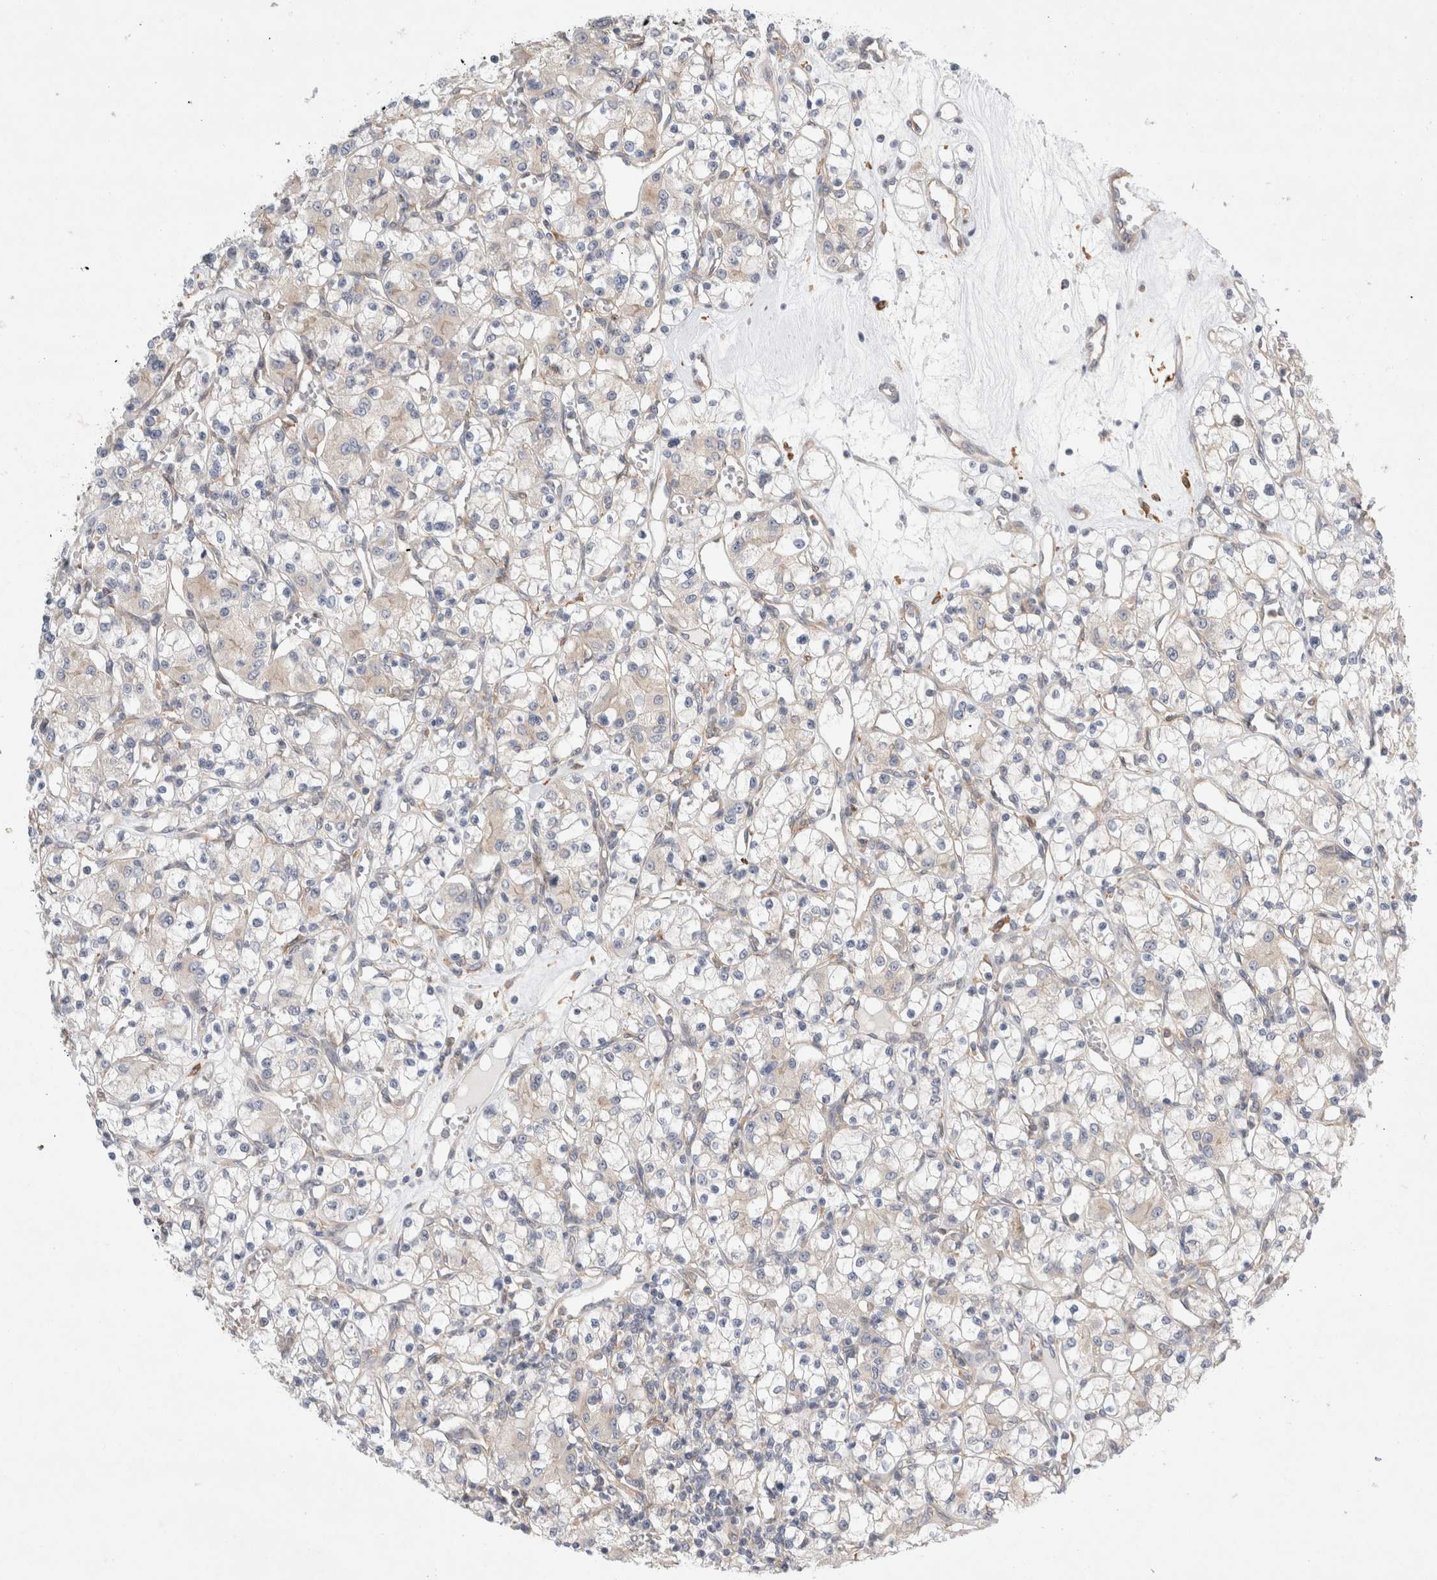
{"staining": {"intensity": "negative", "quantity": "none", "location": "none"}, "tissue": "renal cancer", "cell_type": "Tumor cells", "image_type": "cancer", "snomed": [{"axis": "morphology", "description": "Adenocarcinoma, NOS"}, {"axis": "topography", "description": "Kidney"}], "caption": "Renal cancer was stained to show a protein in brown. There is no significant expression in tumor cells.", "gene": "CDCA7L", "patient": {"sex": "female", "age": 59}}